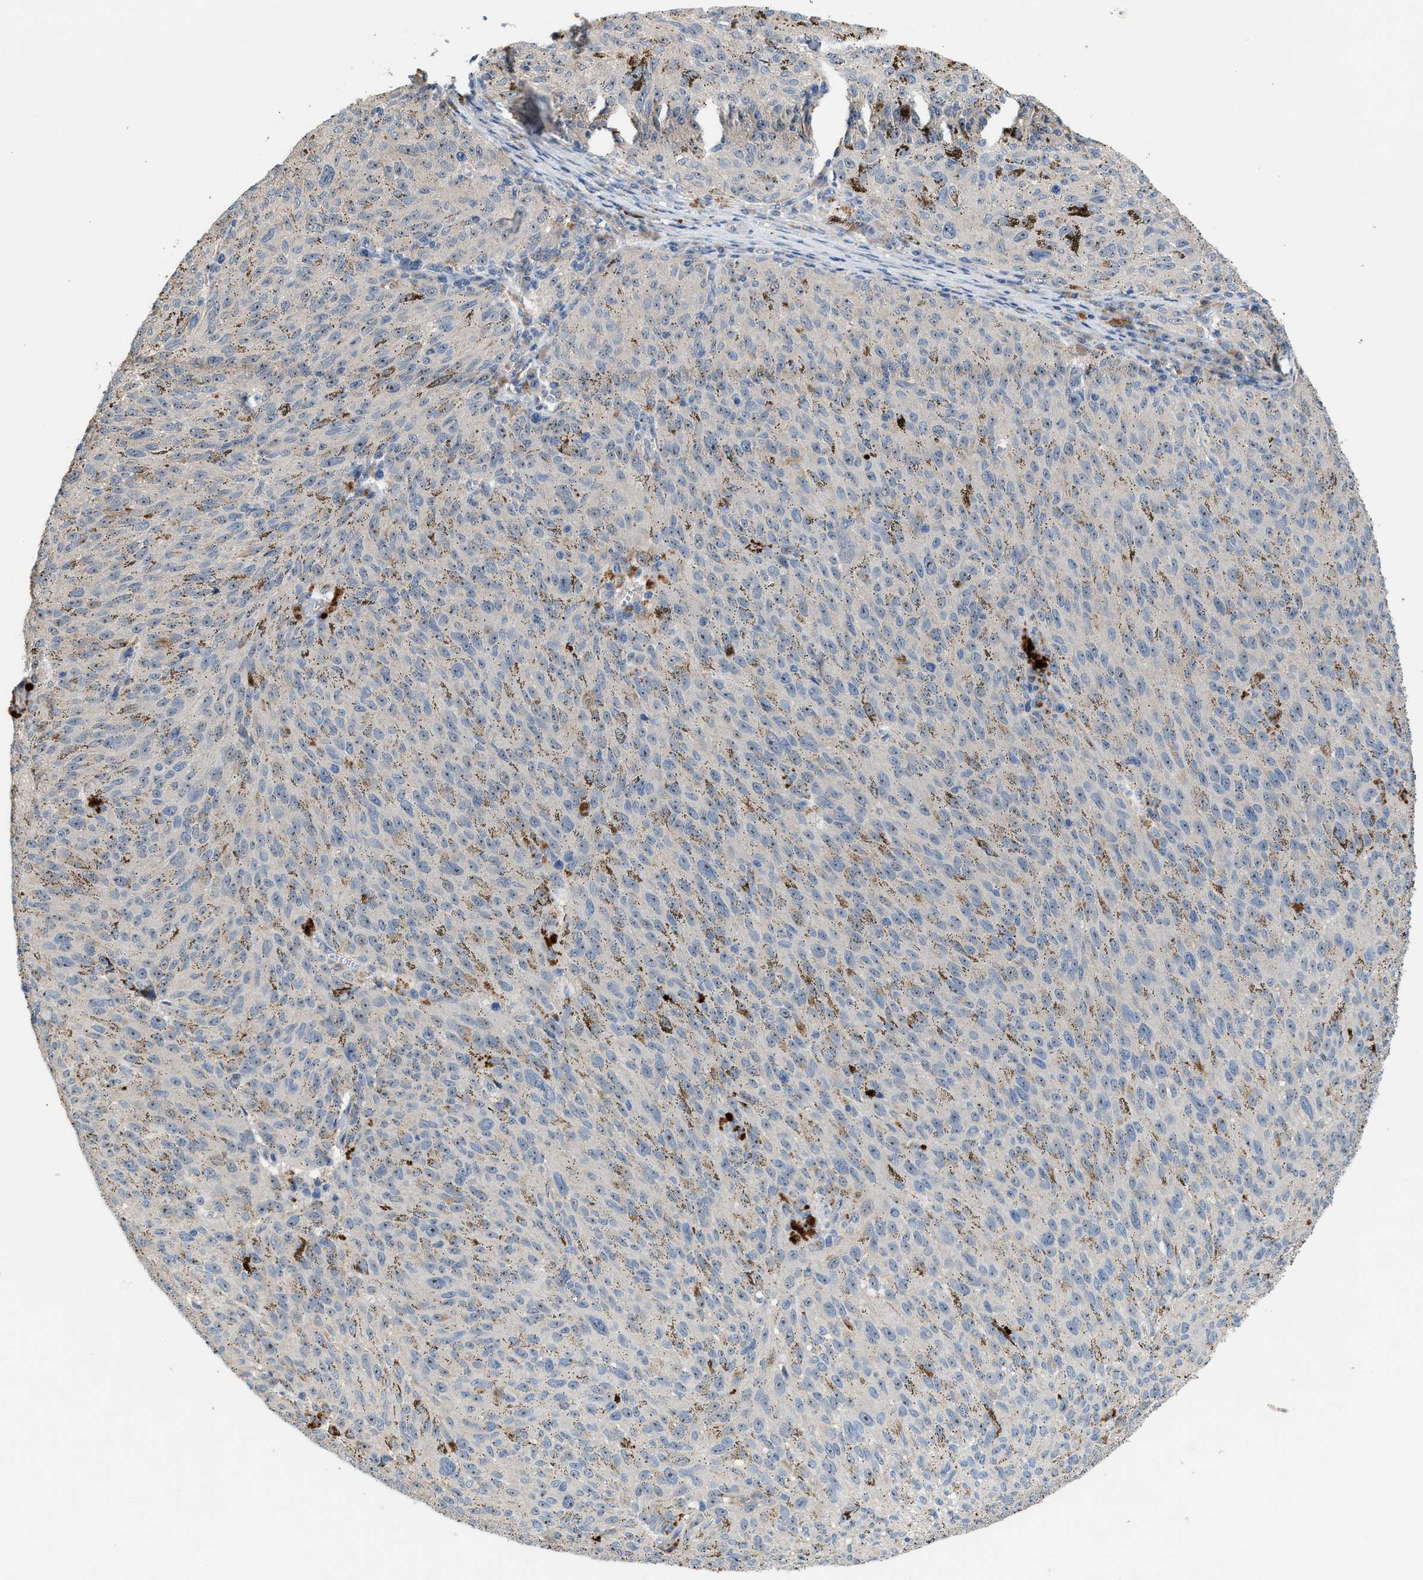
{"staining": {"intensity": "negative", "quantity": "none", "location": "none"}, "tissue": "melanoma", "cell_type": "Tumor cells", "image_type": "cancer", "snomed": [{"axis": "morphology", "description": "Malignant melanoma, NOS"}, {"axis": "topography", "description": "Skin"}], "caption": "DAB (3,3'-diaminobenzidine) immunohistochemical staining of malignant melanoma exhibits no significant positivity in tumor cells.", "gene": "ZNF783", "patient": {"sex": "female", "age": 72}}